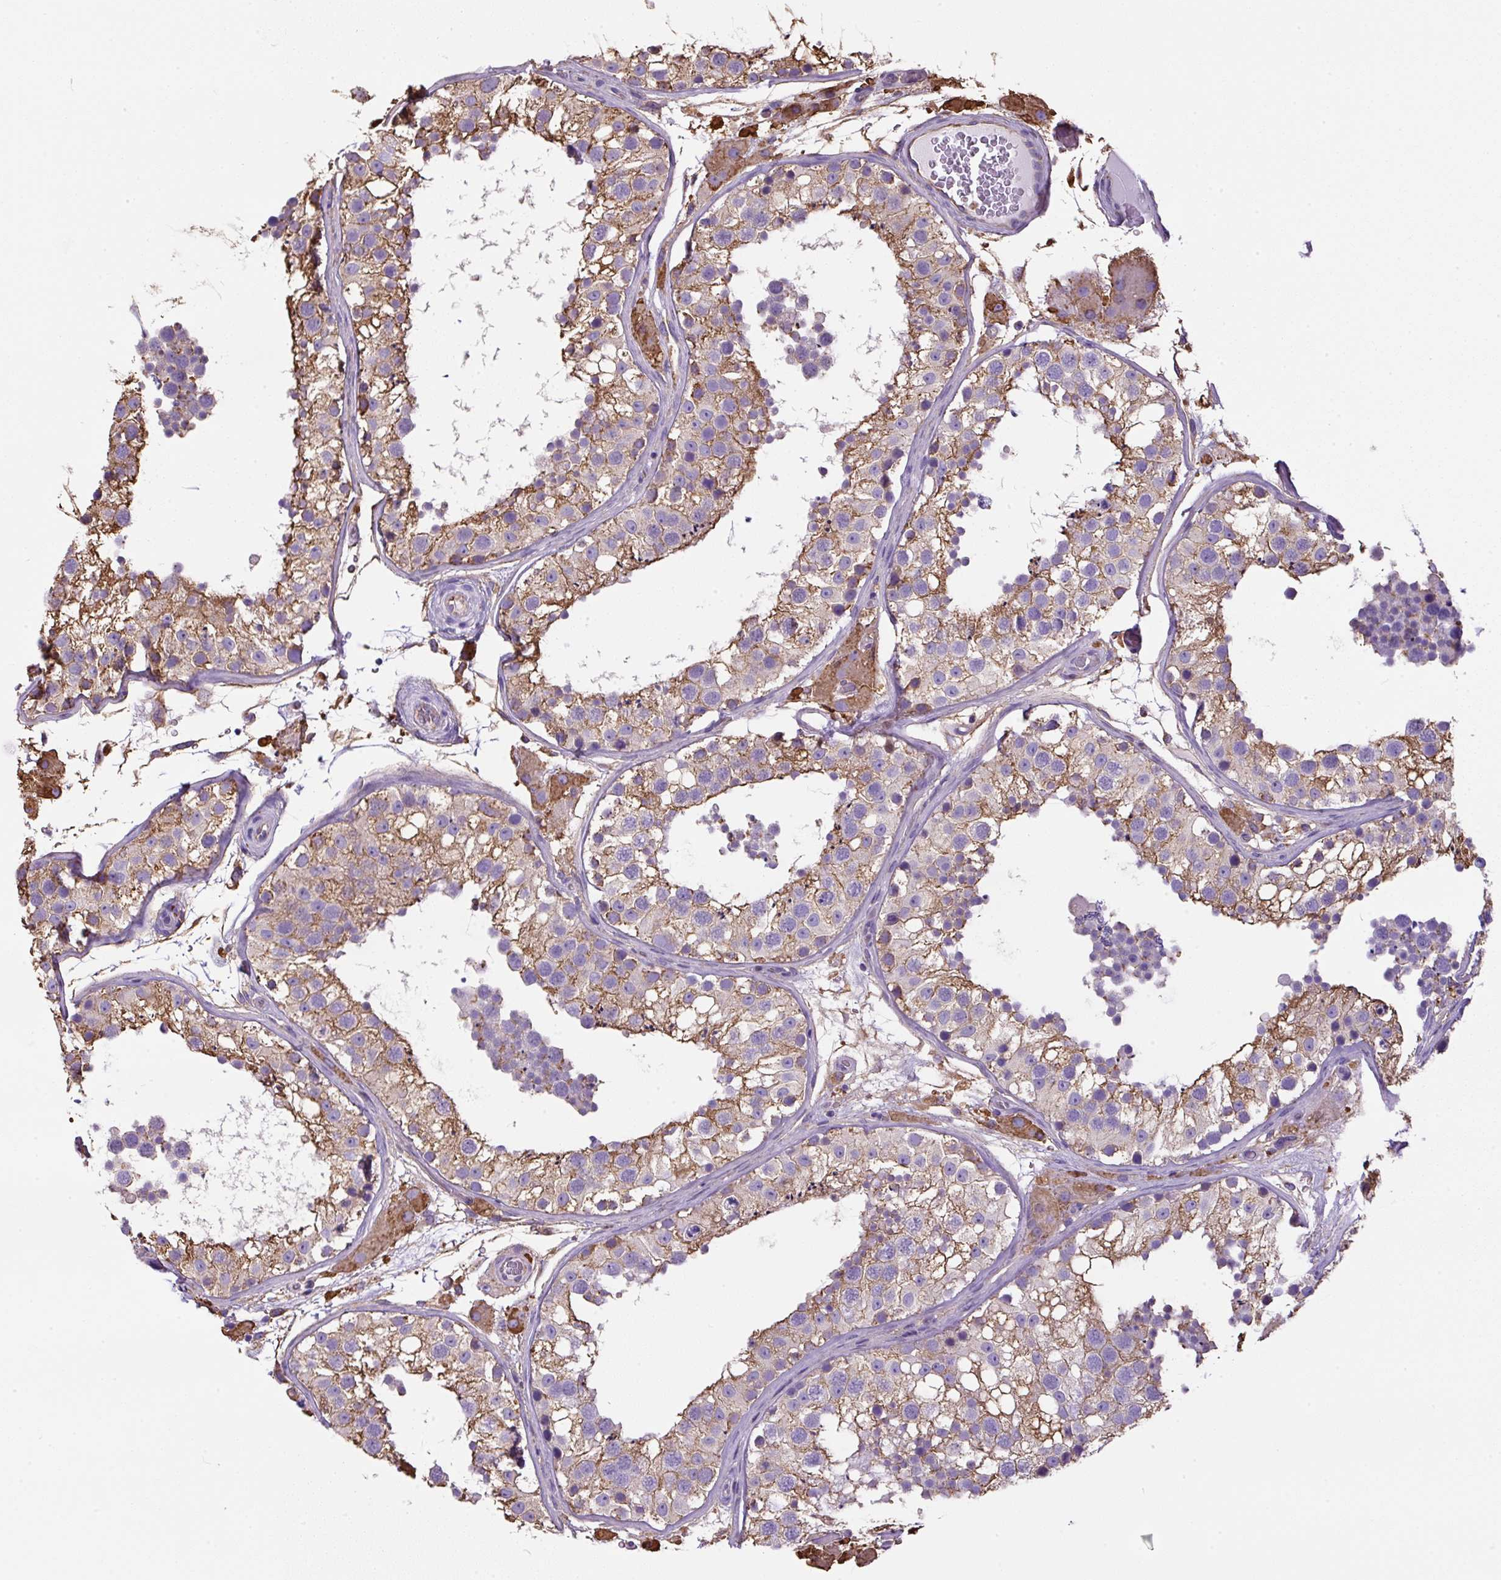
{"staining": {"intensity": "moderate", "quantity": "25%-75%", "location": "cytoplasmic/membranous"}, "tissue": "testis", "cell_type": "Cells in seminiferous ducts", "image_type": "normal", "snomed": [{"axis": "morphology", "description": "Normal tissue, NOS"}, {"axis": "topography", "description": "Testis"}], "caption": "A photomicrograph showing moderate cytoplasmic/membranous positivity in approximately 25%-75% of cells in seminiferous ducts in normal testis, as visualized by brown immunohistochemical staining.", "gene": "MAGEB5", "patient": {"sex": "male", "age": 26}}